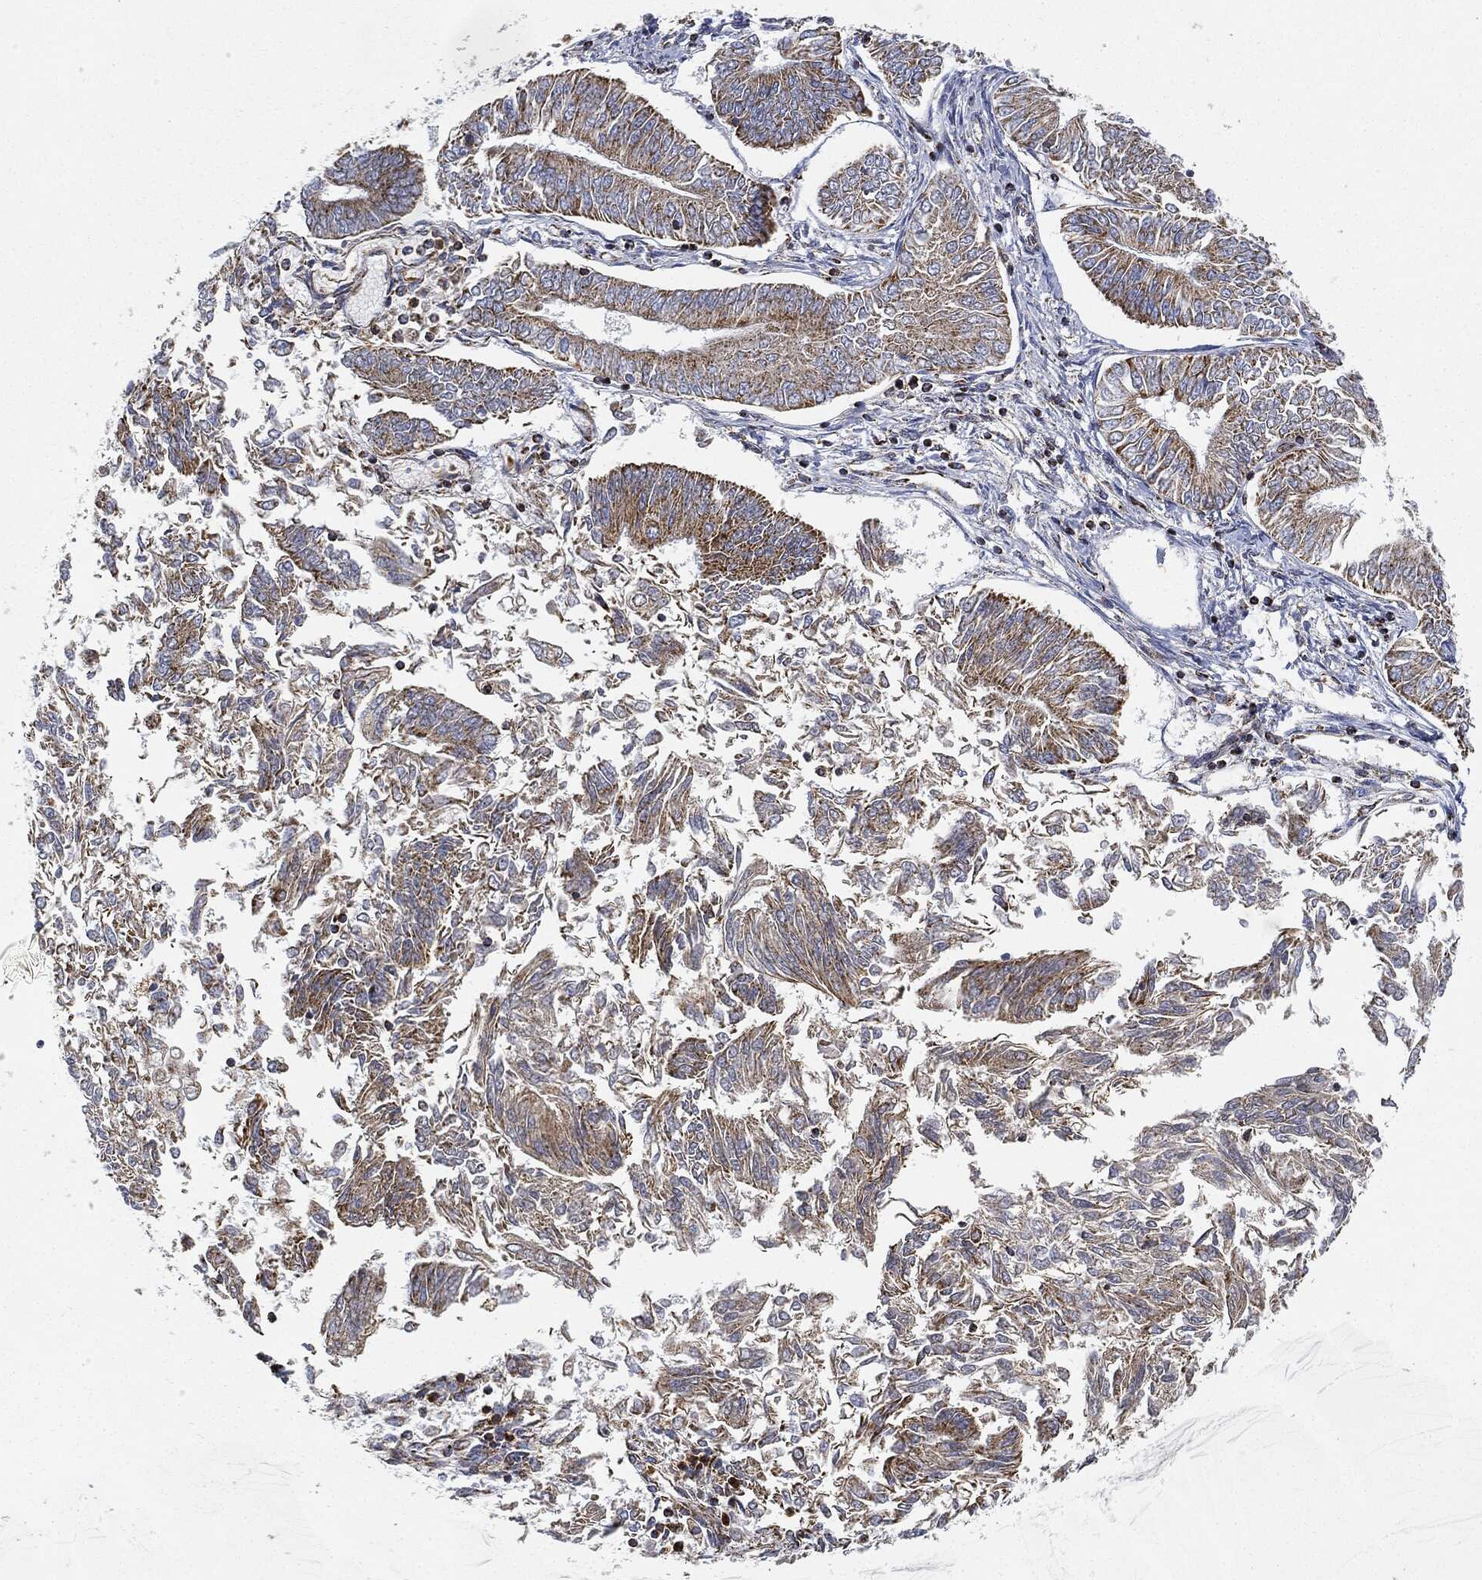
{"staining": {"intensity": "moderate", "quantity": ">75%", "location": "cytoplasmic/membranous"}, "tissue": "endometrial cancer", "cell_type": "Tumor cells", "image_type": "cancer", "snomed": [{"axis": "morphology", "description": "Adenocarcinoma, NOS"}, {"axis": "topography", "description": "Endometrium"}], "caption": "This histopathology image demonstrates immunohistochemistry (IHC) staining of endometrial adenocarcinoma, with medium moderate cytoplasmic/membranous positivity in approximately >75% of tumor cells.", "gene": "CAPN15", "patient": {"sex": "female", "age": 58}}